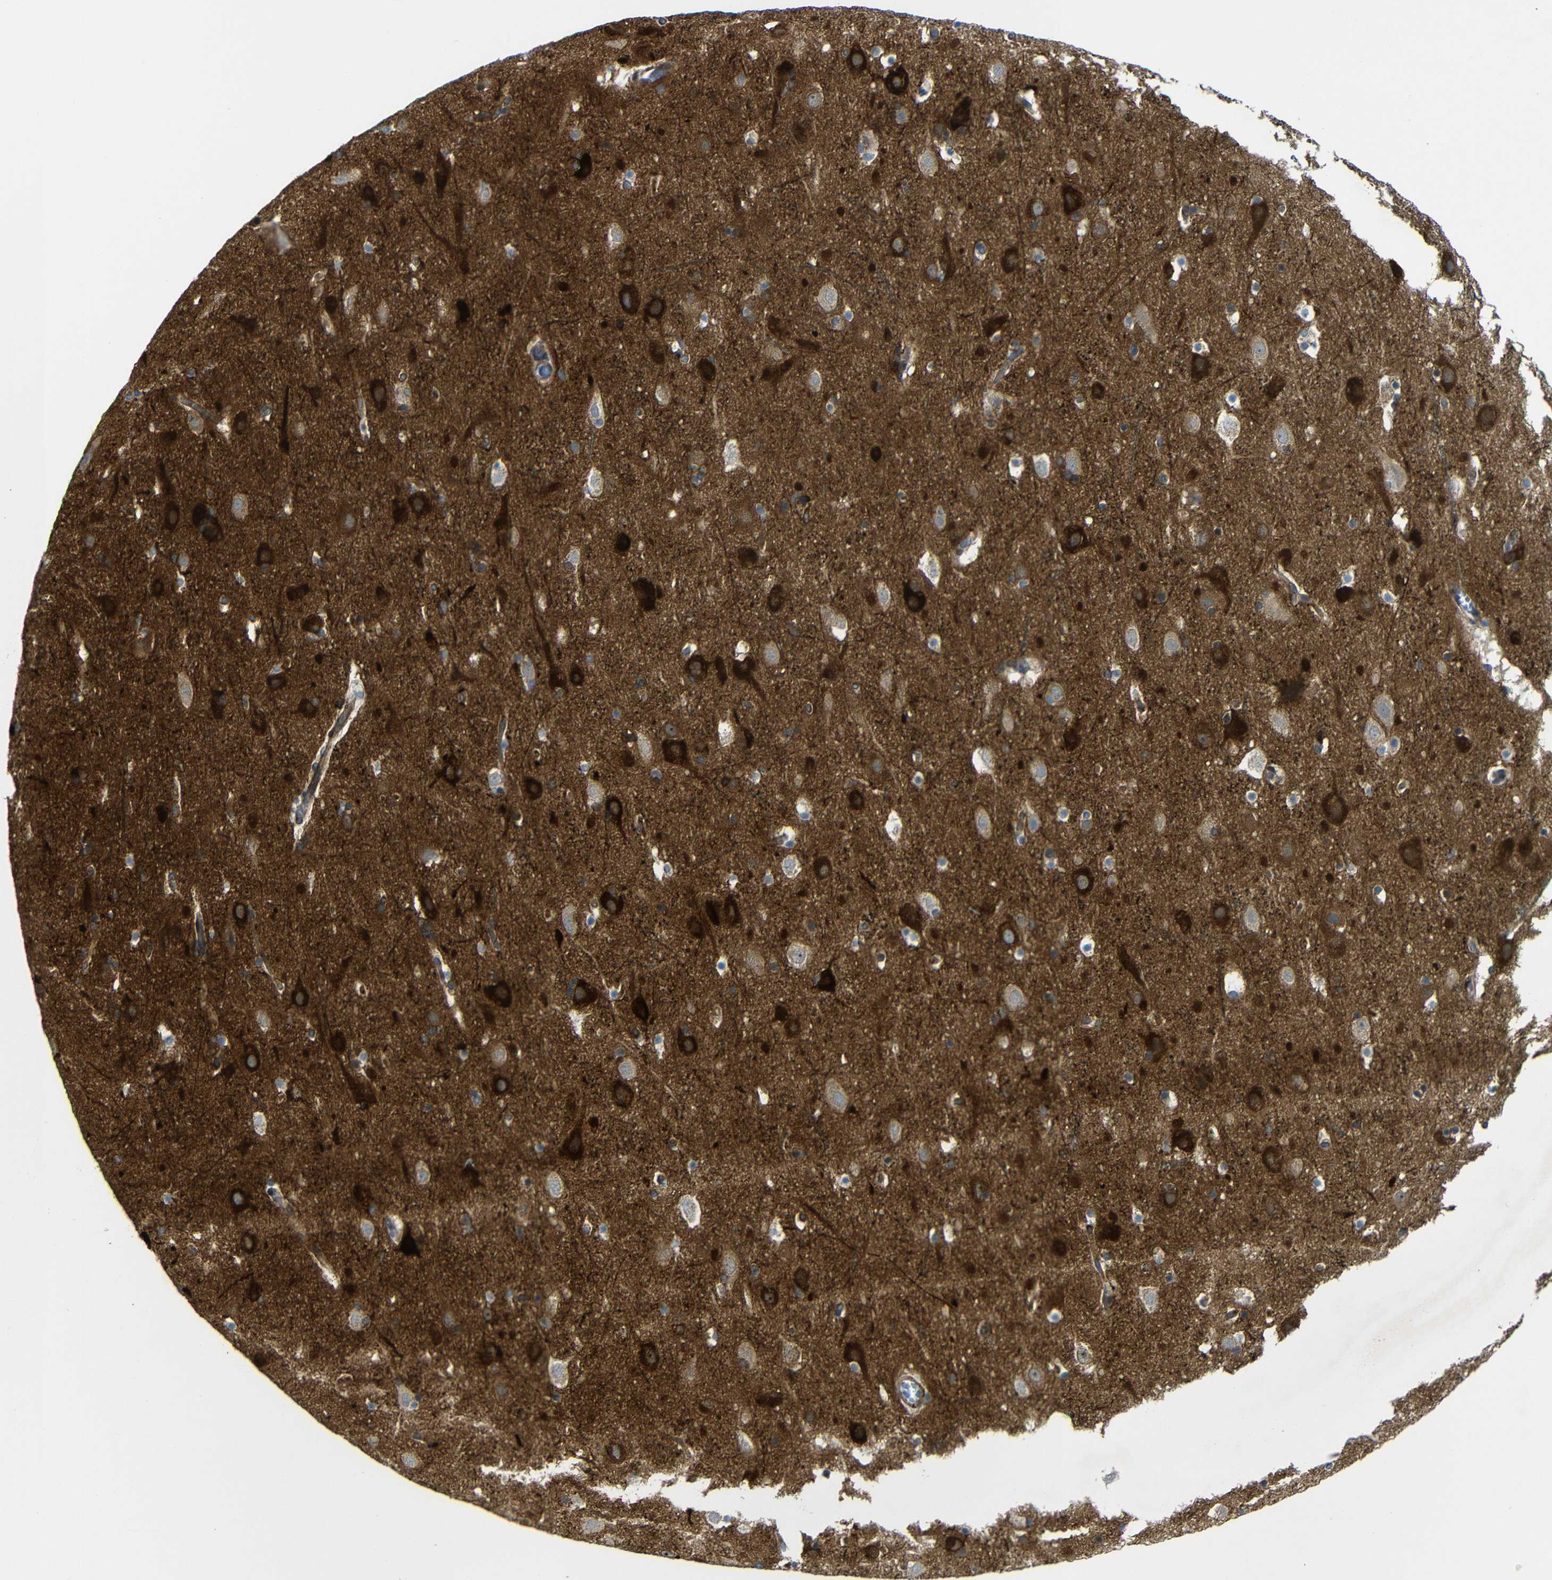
{"staining": {"intensity": "moderate", "quantity": ">75%", "location": "cytoplasmic/membranous"}, "tissue": "cerebral cortex", "cell_type": "Endothelial cells", "image_type": "normal", "snomed": [{"axis": "morphology", "description": "Normal tissue, NOS"}, {"axis": "topography", "description": "Cerebral cortex"}], "caption": "Immunohistochemical staining of benign human cerebral cortex shows medium levels of moderate cytoplasmic/membranous positivity in approximately >75% of endothelial cells. (Stains: DAB in brown, nuclei in blue, Microscopy: brightfield microscopy at high magnification).", "gene": "PARP14", "patient": {"sex": "male", "age": 45}}